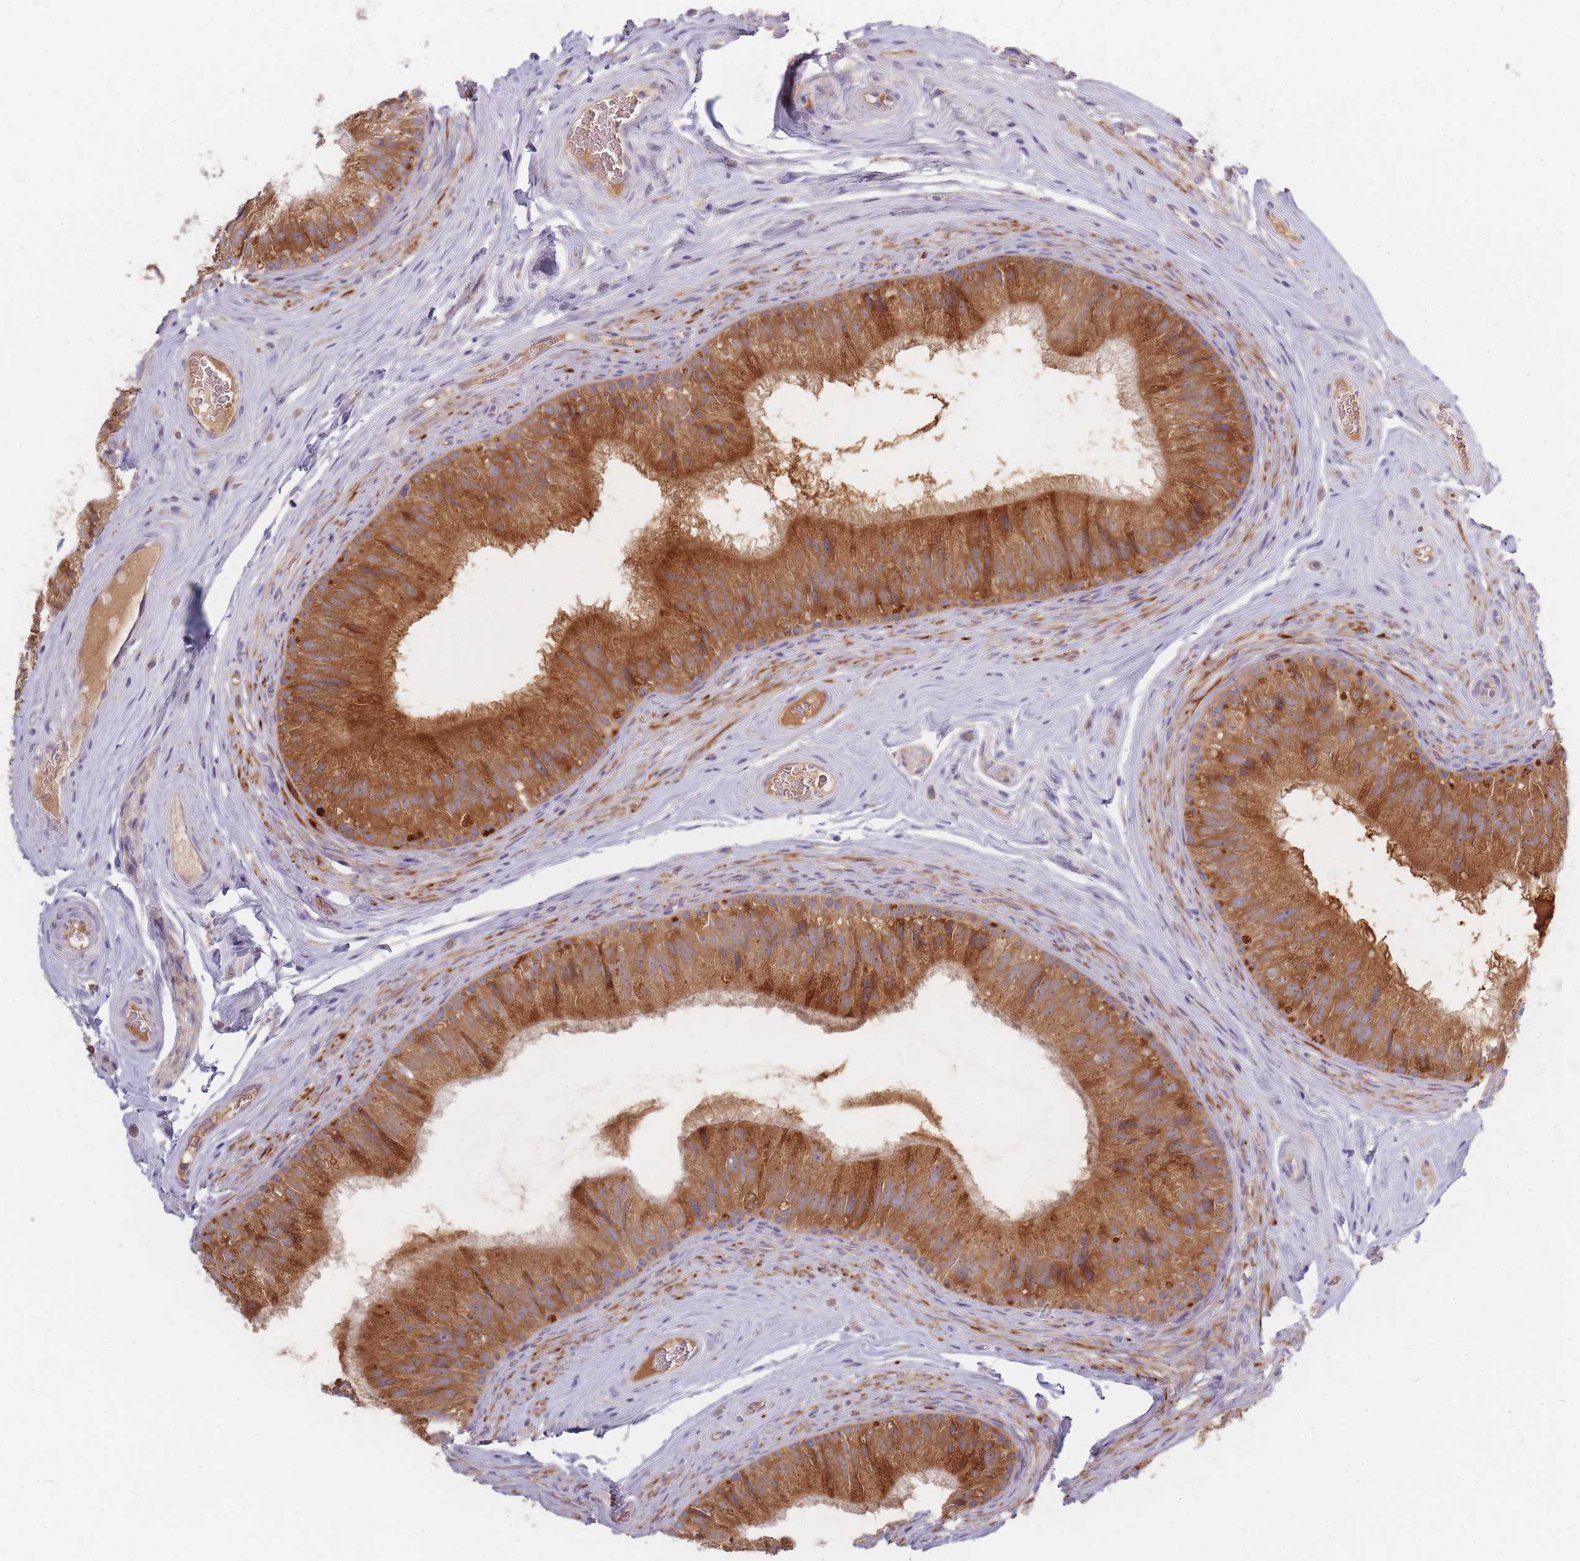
{"staining": {"intensity": "strong", "quantity": ">75%", "location": "cytoplasmic/membranous"}, "tissue": "epididymis", "cell_type": "Glandular cells", "image_type": "normal", "snomed": [{"axis": "morphology", "description": "Normal tissue, NOS"}, {"axis": "topography", "description": "Epididymis"}], "caption": "Glandular cells show strong cytoplasmic/membranous staining in approximately >75% of cells in normal epididymis. The staining is performed using DAB brown chromogen to label protein expression. The nuclei are counter-stained blue using hematoxylin.", "gene": "SMIM14", "patient": {"sex": "male", "age": 34}}